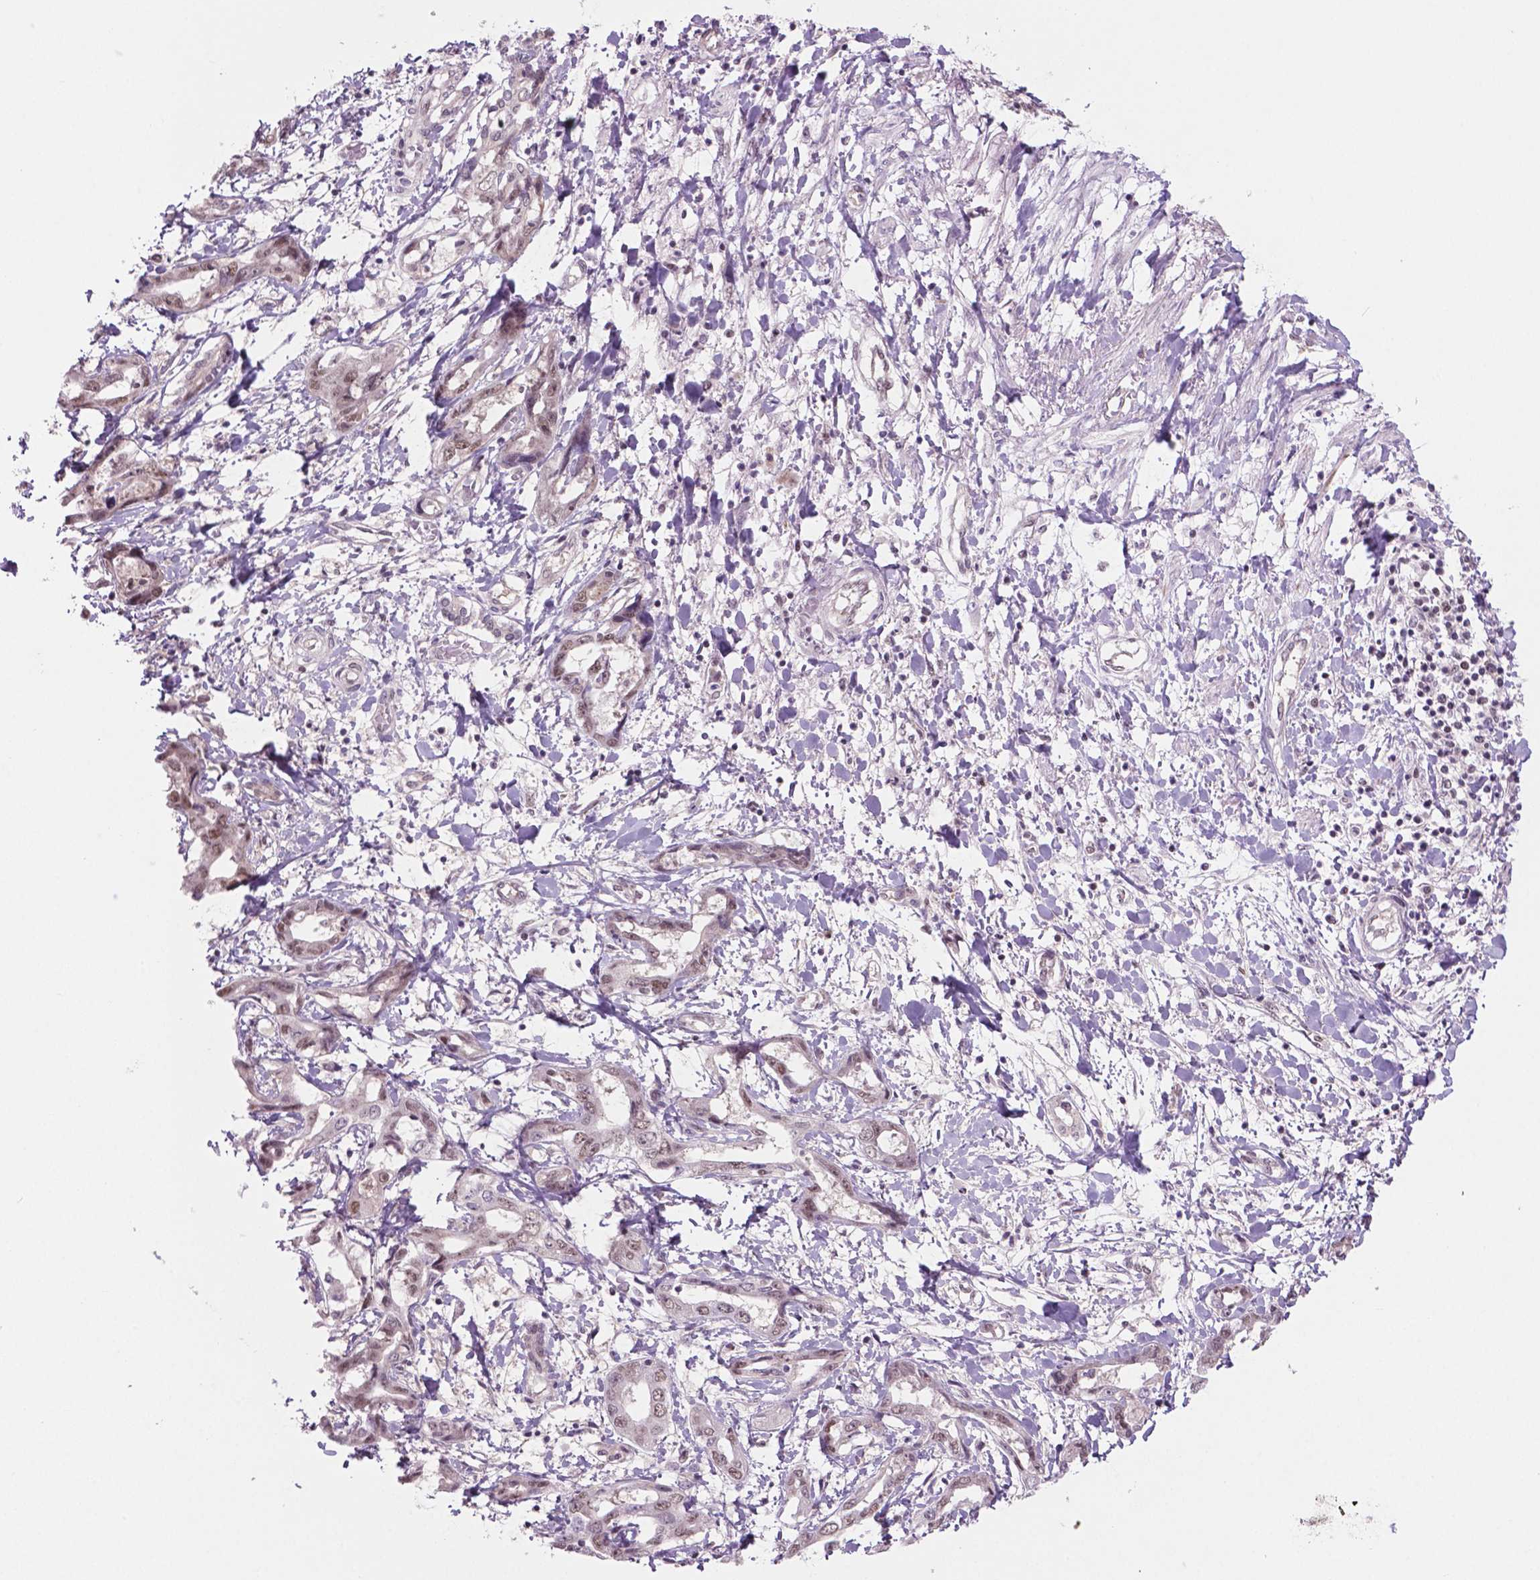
{"staining": {"intensity": "weak", "quantity": "25%-75%", "location": "nuclear"}, "tissue": "liver cancer", "cell_type": "Tumor cells", "image_type": "cancer", "snomed": [{"axis": "morphology", "description": "Cholangiocarcinoma"}, {"axis": "topography", "description": "Liver"}], "caption": "Tumor cells reveal weak nuclear expression in about 25%-75% of cells in cholangiocarcinoma (liver). The staining is performed using DAB (3,3'-diaminobenzidine) brown chromogen to label protein expression. The nuclei are counter-stained blue using hematoxylin.", "gene": "PHAX", "patient": {"sex": "male", "age": 59}}